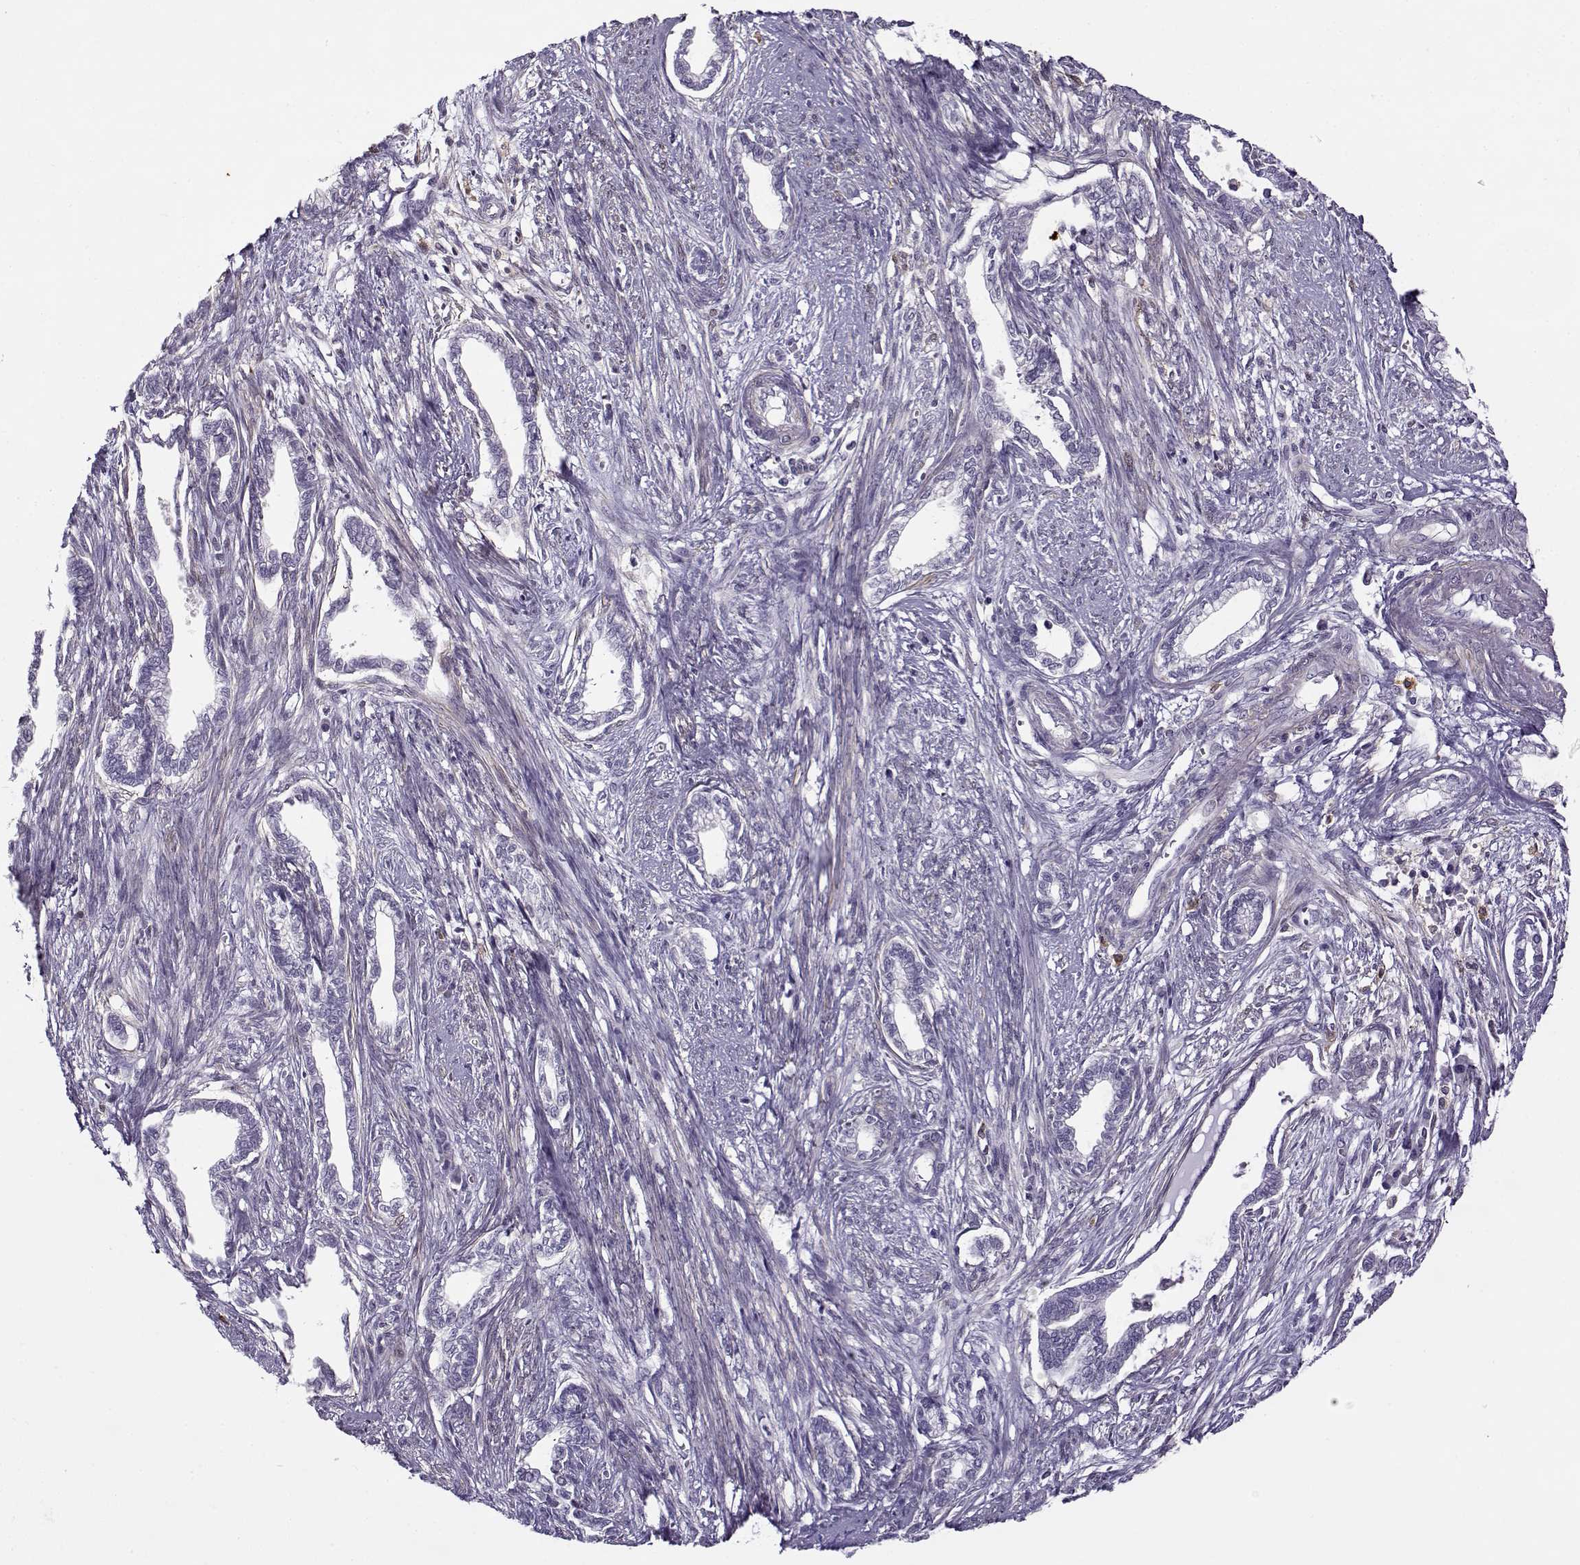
{"staining": {"intensity": "negative", "quantity": "none", "location": "none"}, "tissue": "cervical cancer", "cell_type": "Tumor cells", "image_type": "cancer", "snomed": [{"axis": "morphology", "description": "Adenocarcinoma, NOS"}, {"axis": "topography", "description": "Cervix"}], "caption": "An image of cervical cancer stained for a protein displays no brown staining in tumor cells.", "gene": "UCP3", "patient": {"sex": "female", "age": 62}}